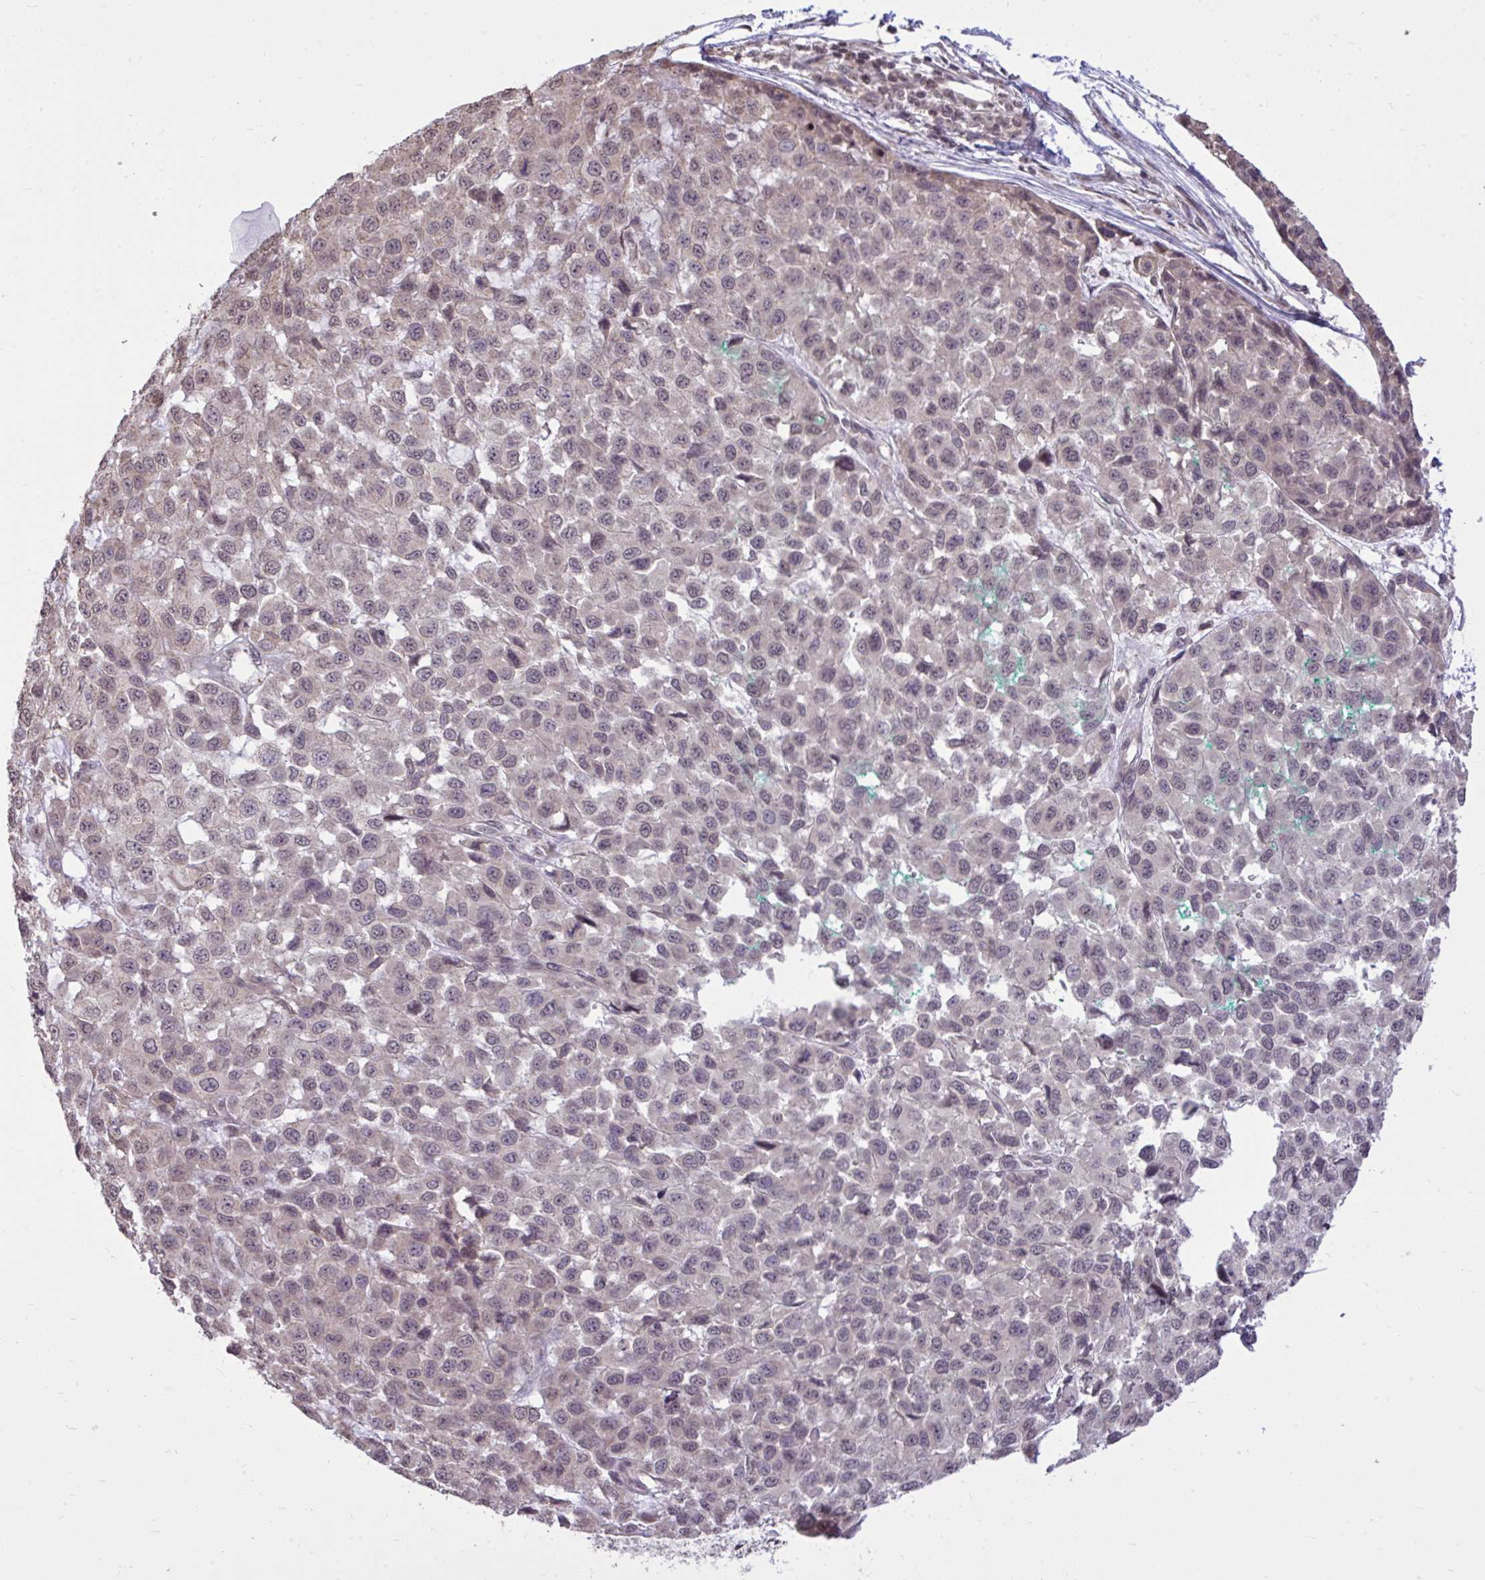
{"staining": {"intensity": "negative", "quantity": "none", "location": "none"}, "tissue": "melanoma", "cell_type": "Tumor cells", "image_type": "cancer", "snomed": [{"axis": "morphology", "description": "Malignant melanoma, NOS"}, {"axis": "topography", "description": "Skin"}], "caption": "Tumor cells are negative for brown protein staining in melanoma.", "gene": "CYP20A1", "patient": {"sex": "male", "age": 62}}